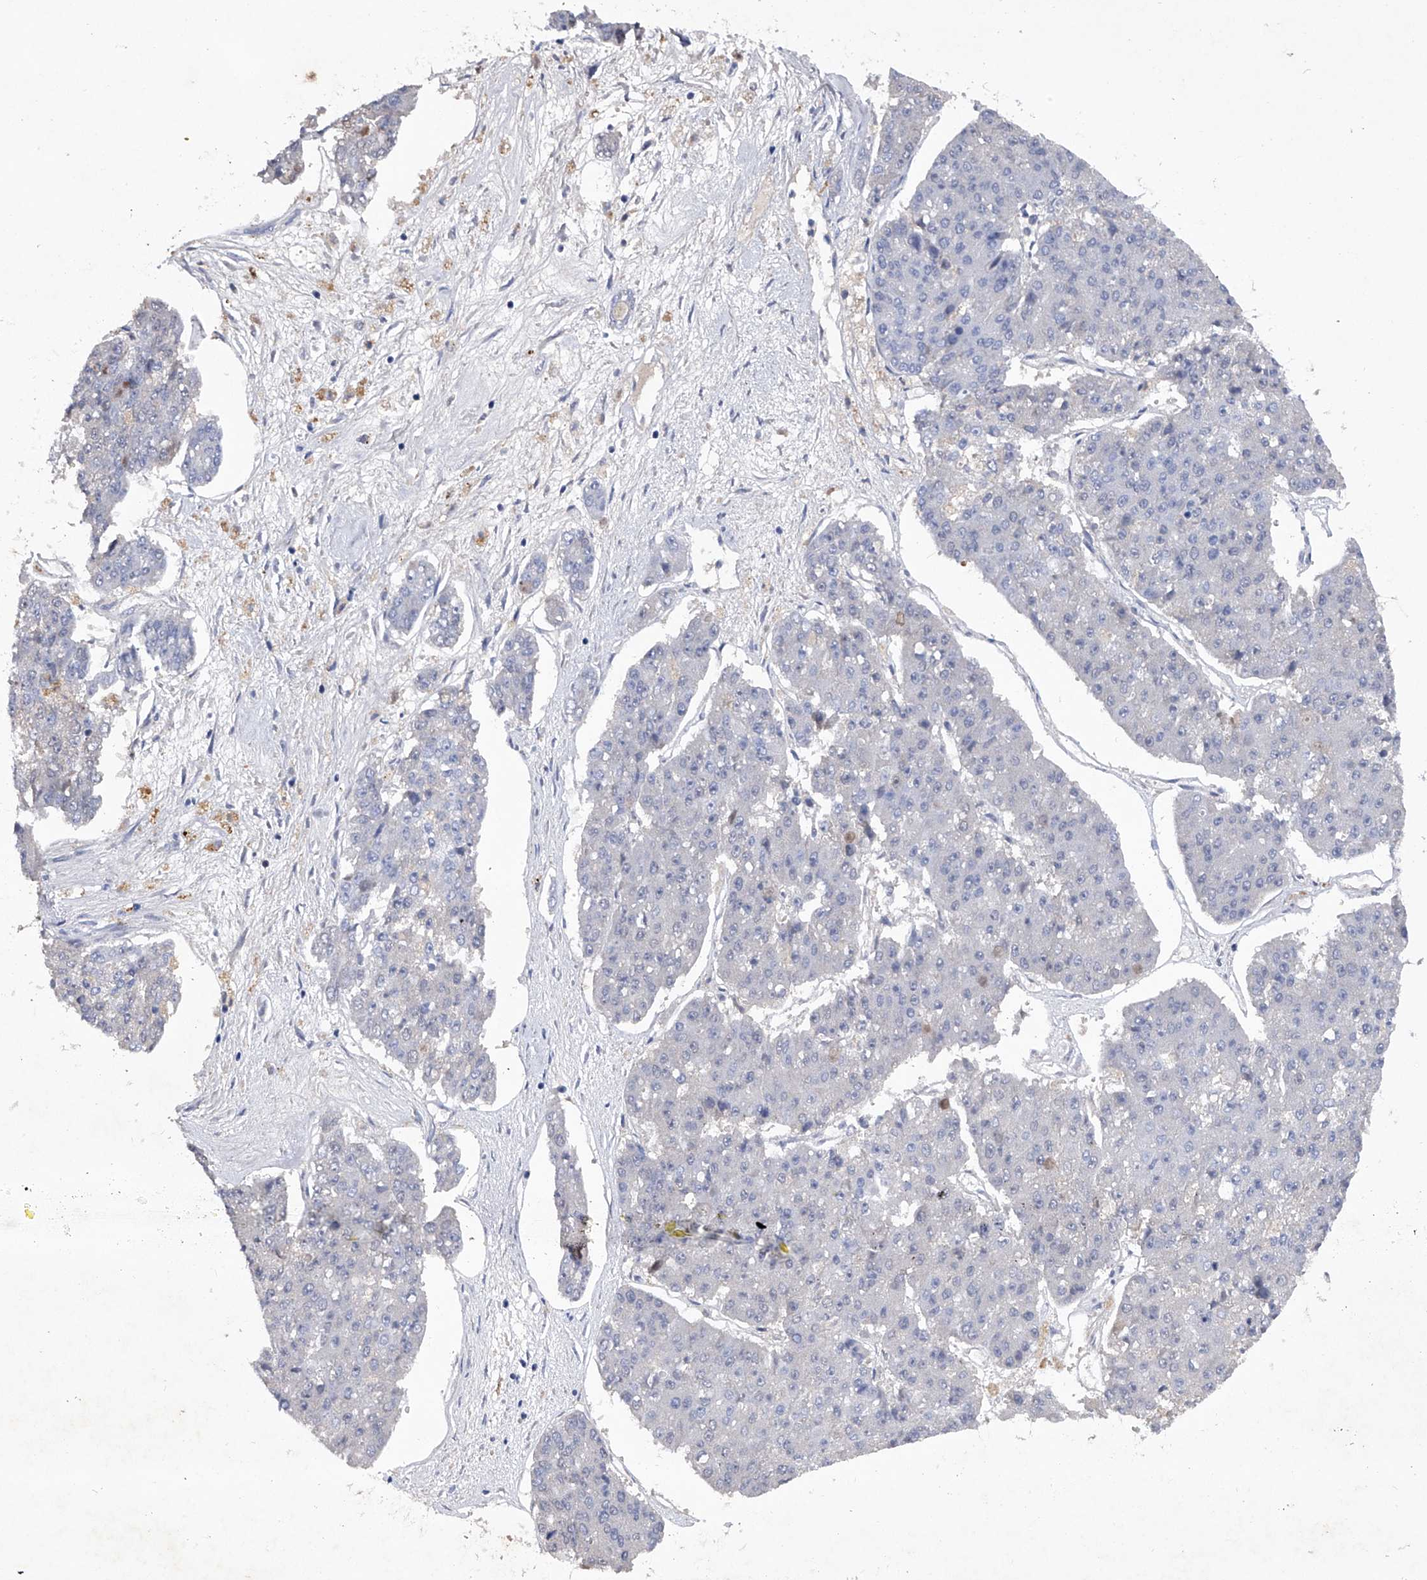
{"staining": {"intensity": "negative", "quantity": "none", "location": "none"}, "tissue": "pancreatic cancer", "cell_type": "Tumor cells", "image_type": "cancer", "snomed": [{"axis": "morphology", "description": "Adenocarcinoma, NOS"}, {"axis": "topography", "description": "Pancreas"}], "caption": "This is an immunohistochemistry histopathology image of pancreatic adenocarcinoma. There is no positivity in tumor cells.", "gene": "ASNS", "patient": {"sex": "male", "age": 50}}